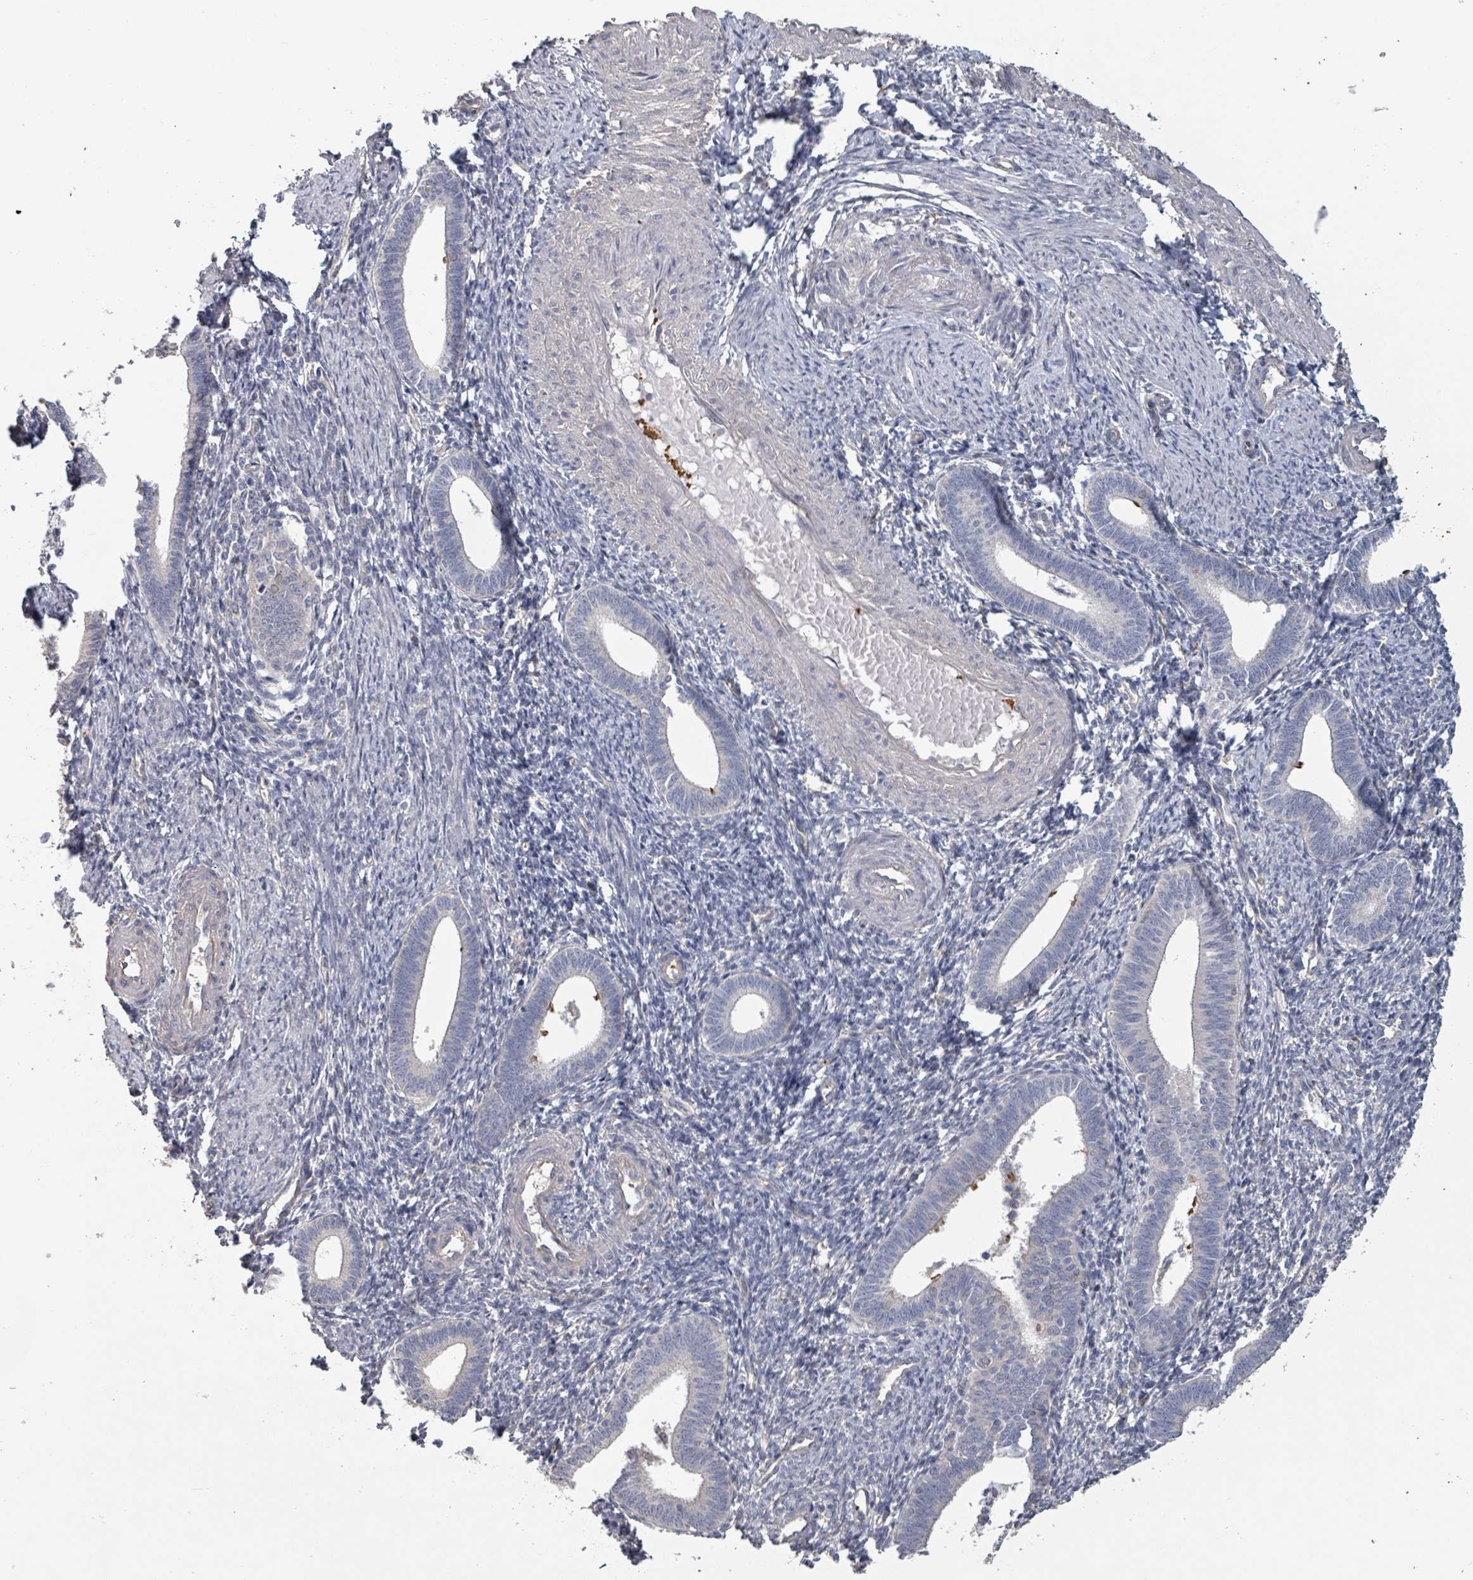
{"staining": {"intensity": "negative", "quantity": "none", "location": "none"}, "tissue": "endometrium", "cell_type": "Cells in endometrial stroma", "image_type": "normal", "snomed": [{"axis": "morphology", "description": "Normal tissue, NOS"}, {"axis": "topography", "description": "Endometrium"}], "caption": "Cells in endometrial stroma are negative for protein expression in normal human endometrium. Brightfield microscopy of immunohistochemistry (IHC) stained with DAB (3,3'-diaminobenzidine) (brown) and hematoxylin (blue), captured at high magnification.", "gene": "PLAUR", "patient": {"sex": "female", "age": 41}}